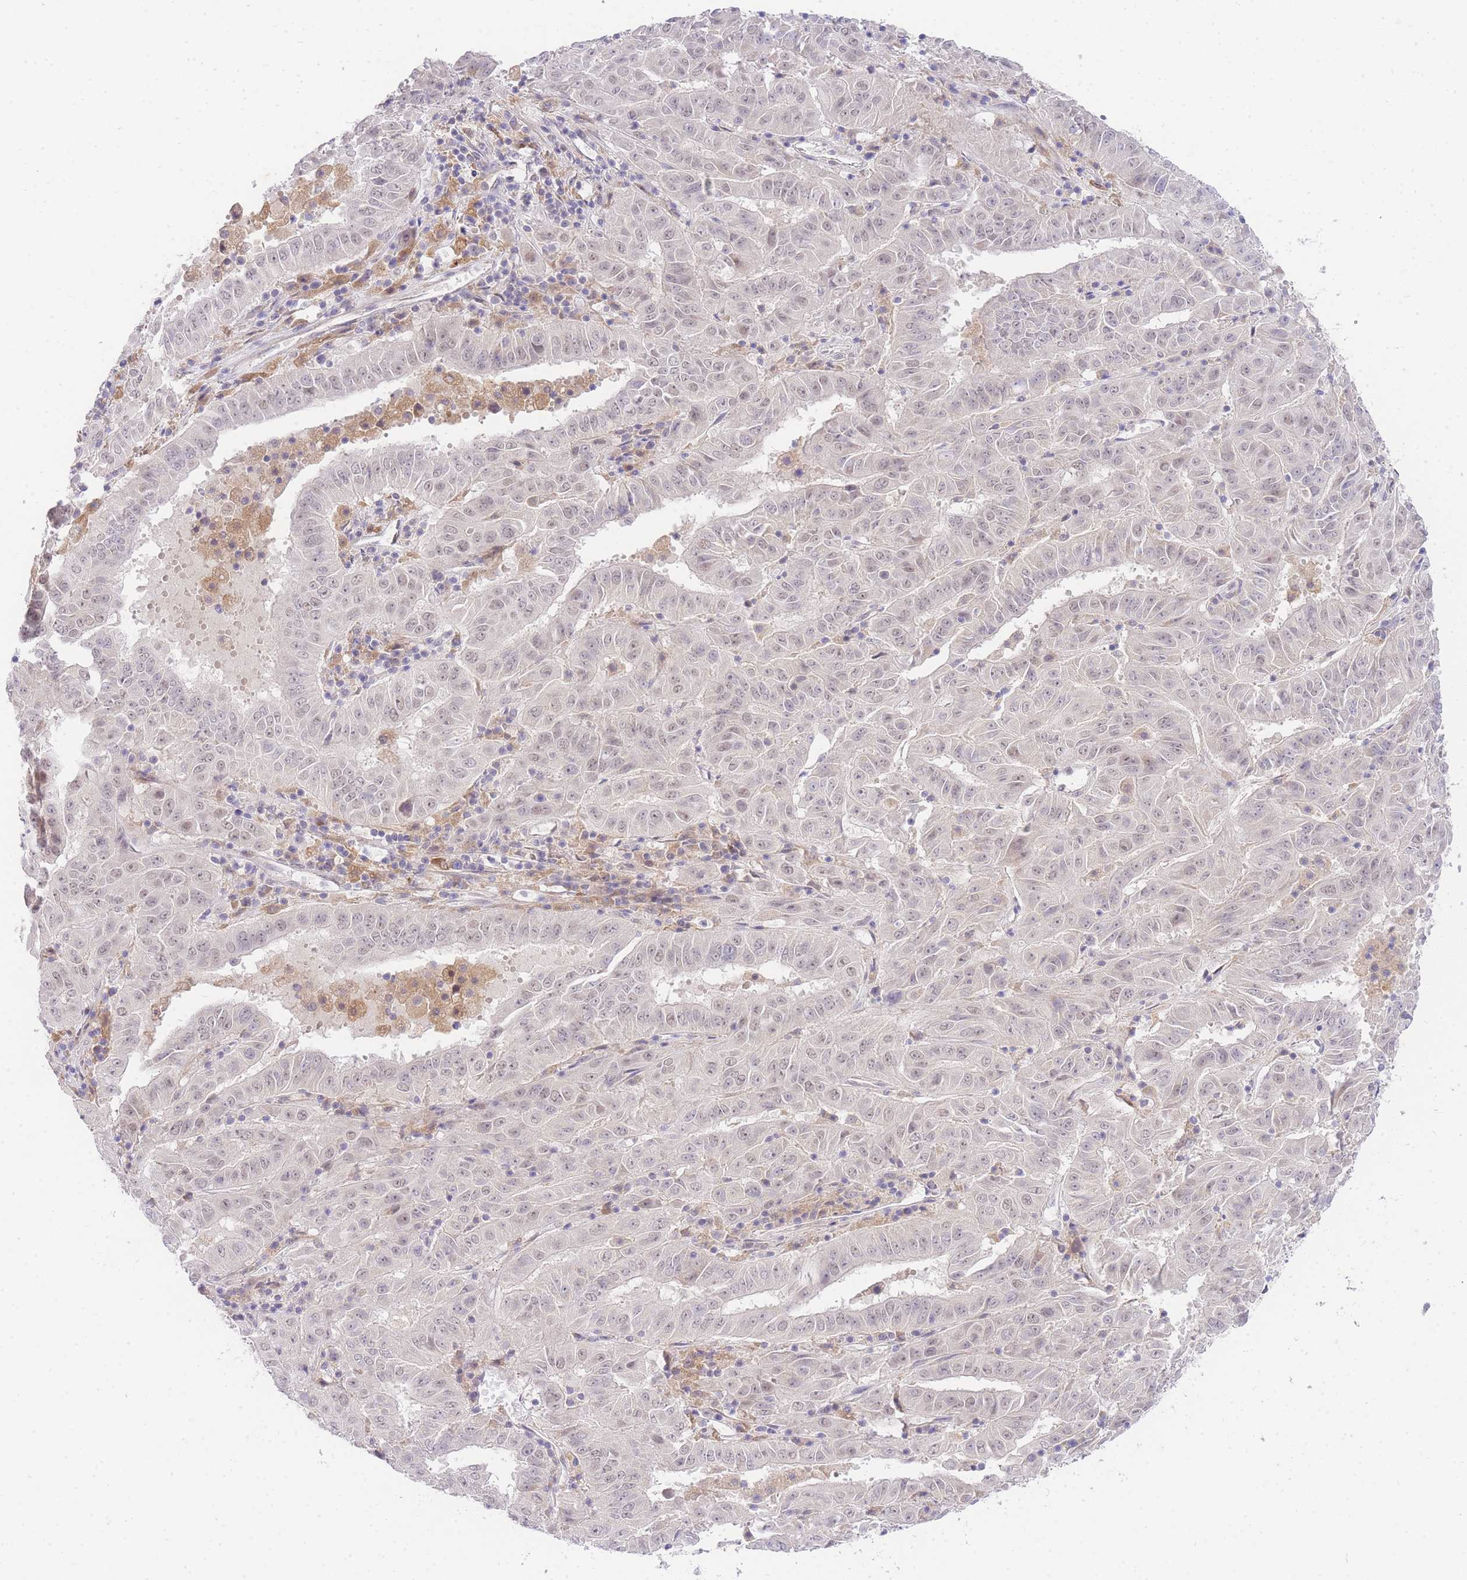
{"staining": {"intensity": "negative", "quantity": "none", "location": "none"}, "tissue": "pancreatic cancer", "cell_type": "Tumor cells", "image_type": "cancer", "snomed": [{"axis": "morphology", "description": "Adenocarcinoma, NOS"}, {"axis": "topography", "description": "Pancreas"}], "caption": "Immunohistochemistry histopathology image of neoplastic tissue: human pancreatic adenocarcinoma stained with DAB reveals no significant protein expression in tumor cells.", "gene": "SLC25A33", "patient": {"sex": "male", "age": 63}}